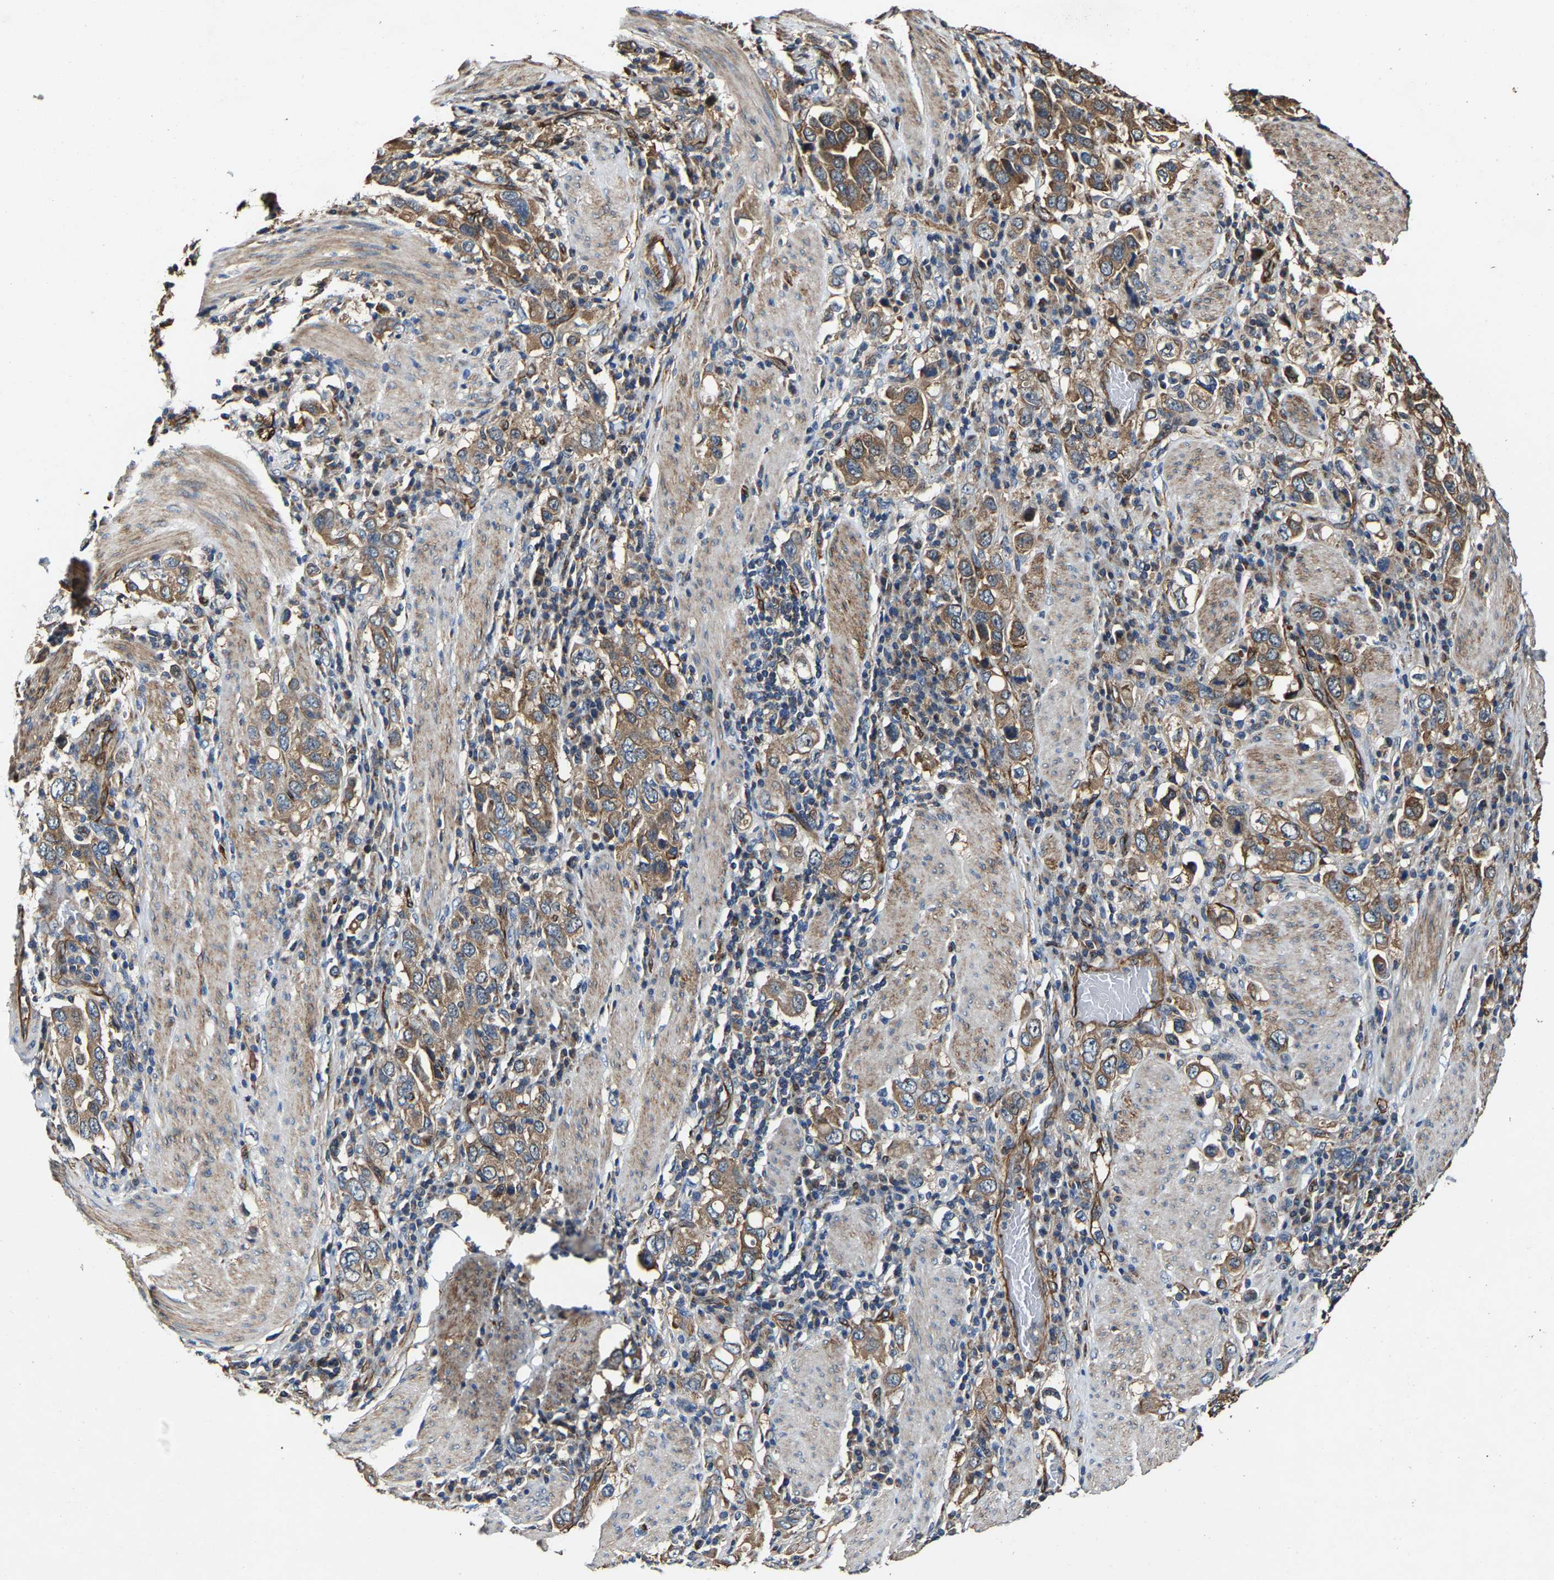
{"staining": {"intensity": "moderate", "quantity": ">75%", "location": "cytoplasmic/membranous"}, "tissue": "stomach cancer", "cell_type": "Tumor cells", "image_type": "cancer", "snomed": [{"axis": "morphology", "description": "Adenocarcinoma, NOS"}, {"axis": "topography", "description": "Stomach, upper"}], "caption": "Stomach adenocarcinoma stained with DAB (3,3'-diaminobenzidine) immunohistochemistry demonstrates medium levels of moderate cytoplasmic/membranous positivity in about >75% of tumor cells.", "gene": "GFRA3", "patient": {"sex": "male", "age": 62}}